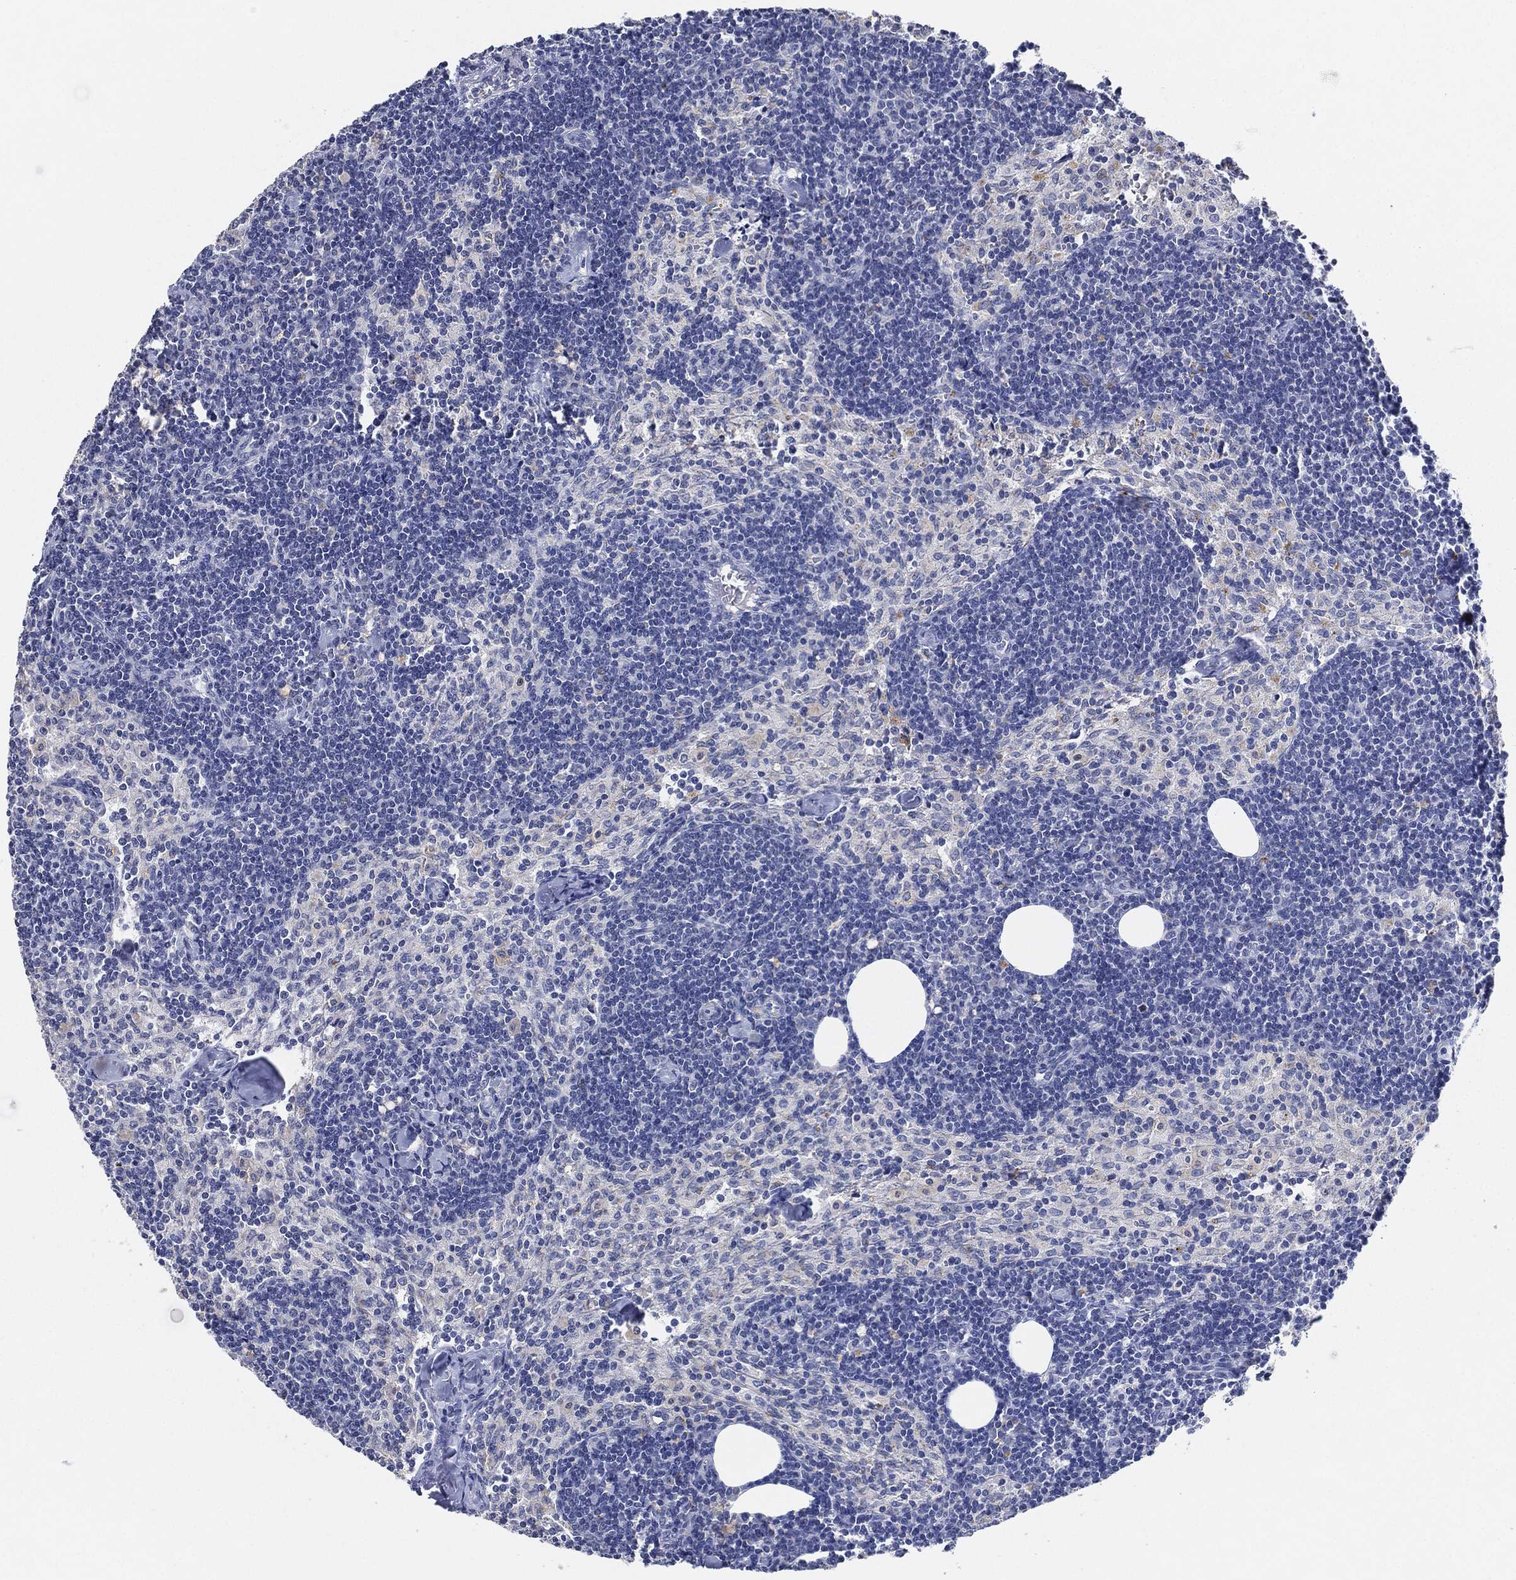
{"staining": {"intensity": "negative", "quantity": "none", "location": "none"}, "tissue": "lymph node", "cell_type": "Germinal center cells", "image_type": "normal", "snomed": [{"axis": "morphology", "description": "Normal tissue, NOS"}, {"axis": "topography", "description": "Lymph node"}], "caption": "High magnification brightfield microscopy of unremarkable lymph node stained with DAB (3,3'-diaminobenzidine) (brown) and counterstained with hematoxylin (blue): germinal center cells show no significant positivity. Brightfield microscopy of immunohistochemistry (IHC) stained with DAB (3,3'-diaminobenzidine) (brown) and hematoxylin (blue), captured at high magnification.", "gene": "NTRK1", "patient": {"sex": "female", "age": 51}}